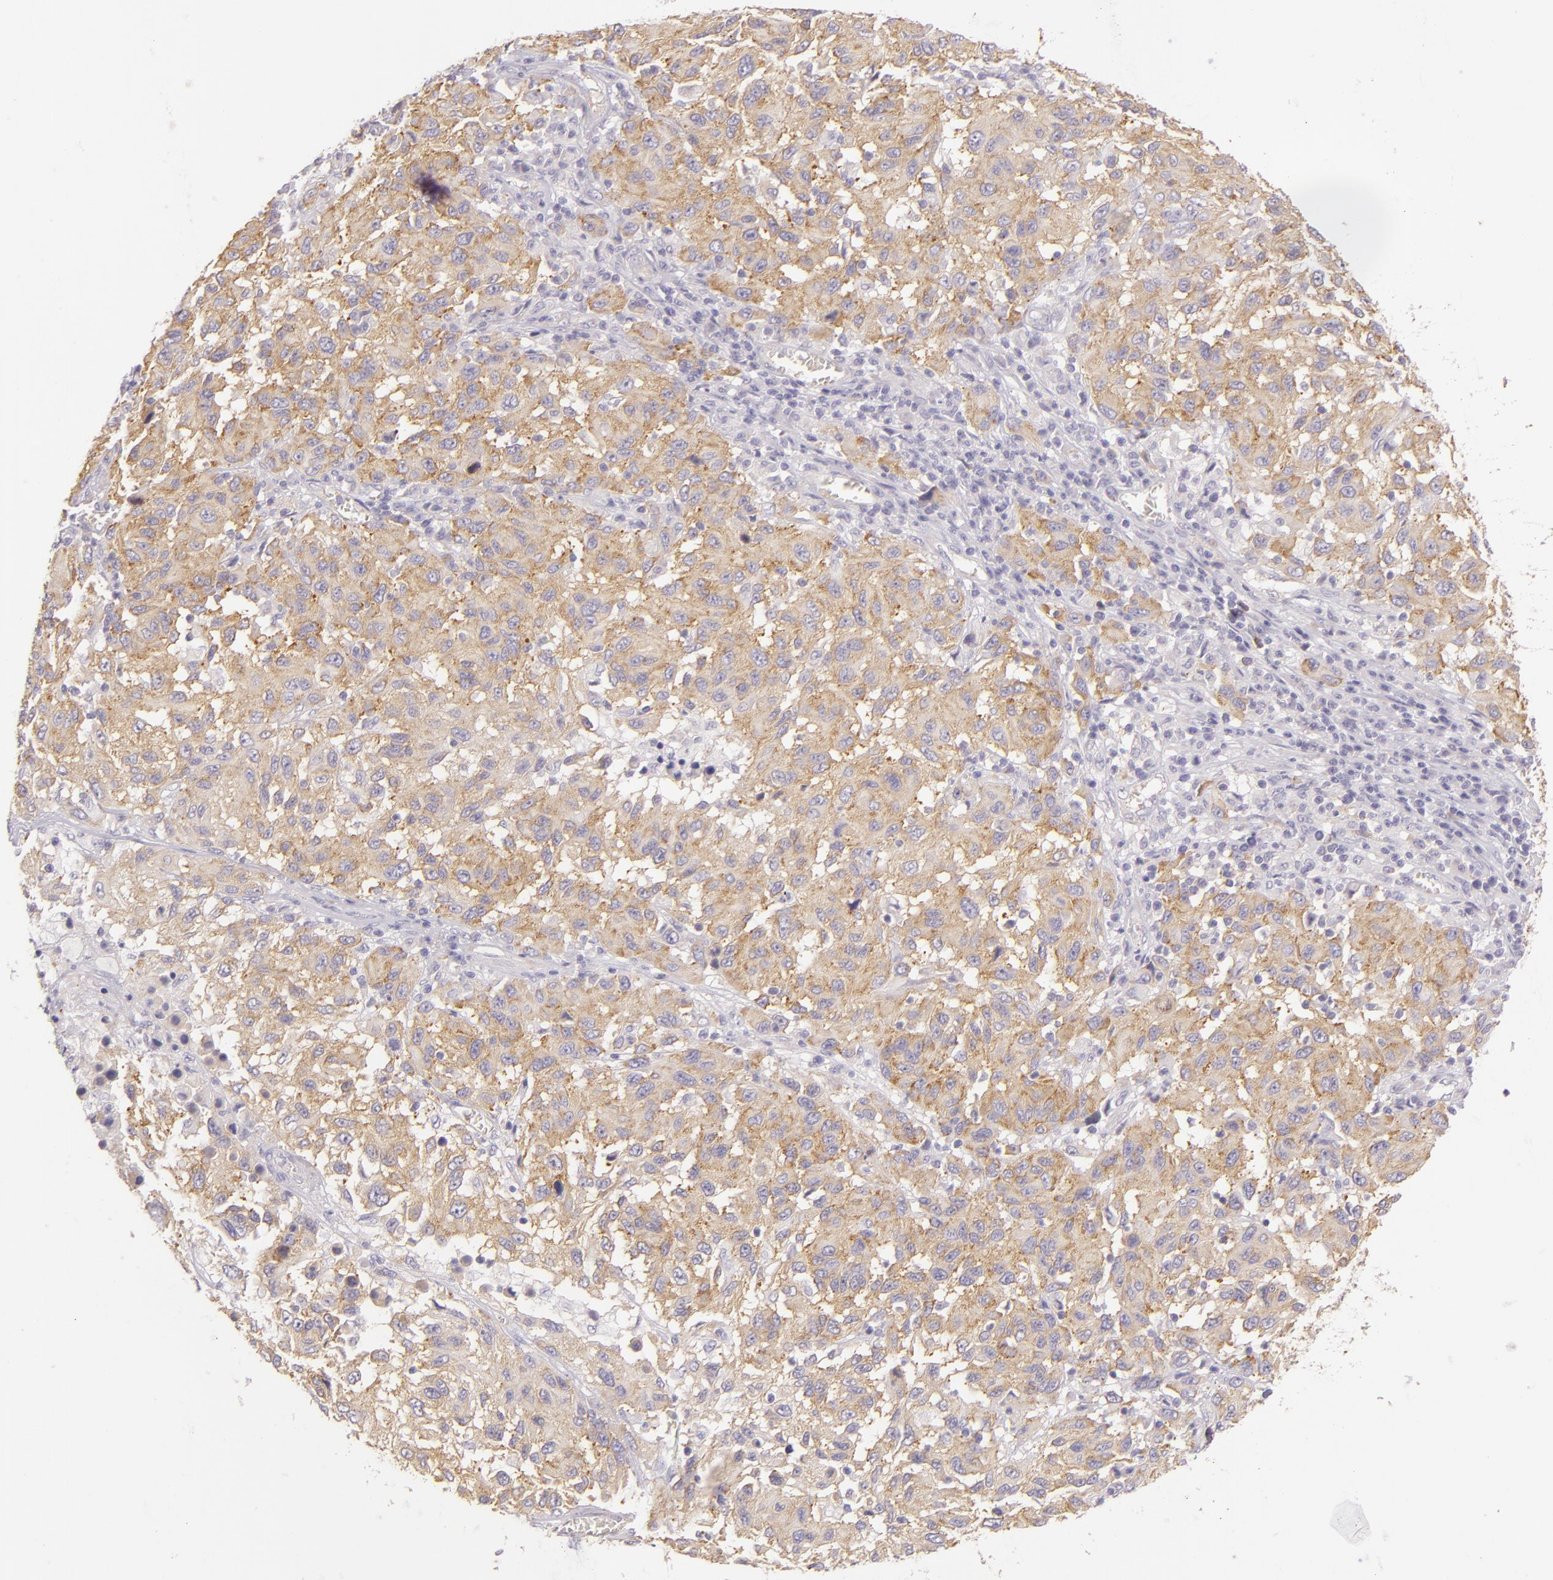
{"staining": {"intensity": "weak", "quantity": ">75%", "location": "cytoplasmic/membranous"}, "tissue": "melanoma", "cell_type": "Tumor cells", "image_type": "cancer", "snomed": [{"axis": "morphology", "description": "Malignant melanoma, NOS"}, {"axis": "topography", "description": "Skin"}], "caption": "Approximately >75% of tumor cells in melanoma show weak cytoplasmic/membranous protein positivity as visualized by brown immunohistochemical staining.", "gene": "ZC3H7B", "patient": {"sex": "female", "age": 77}}